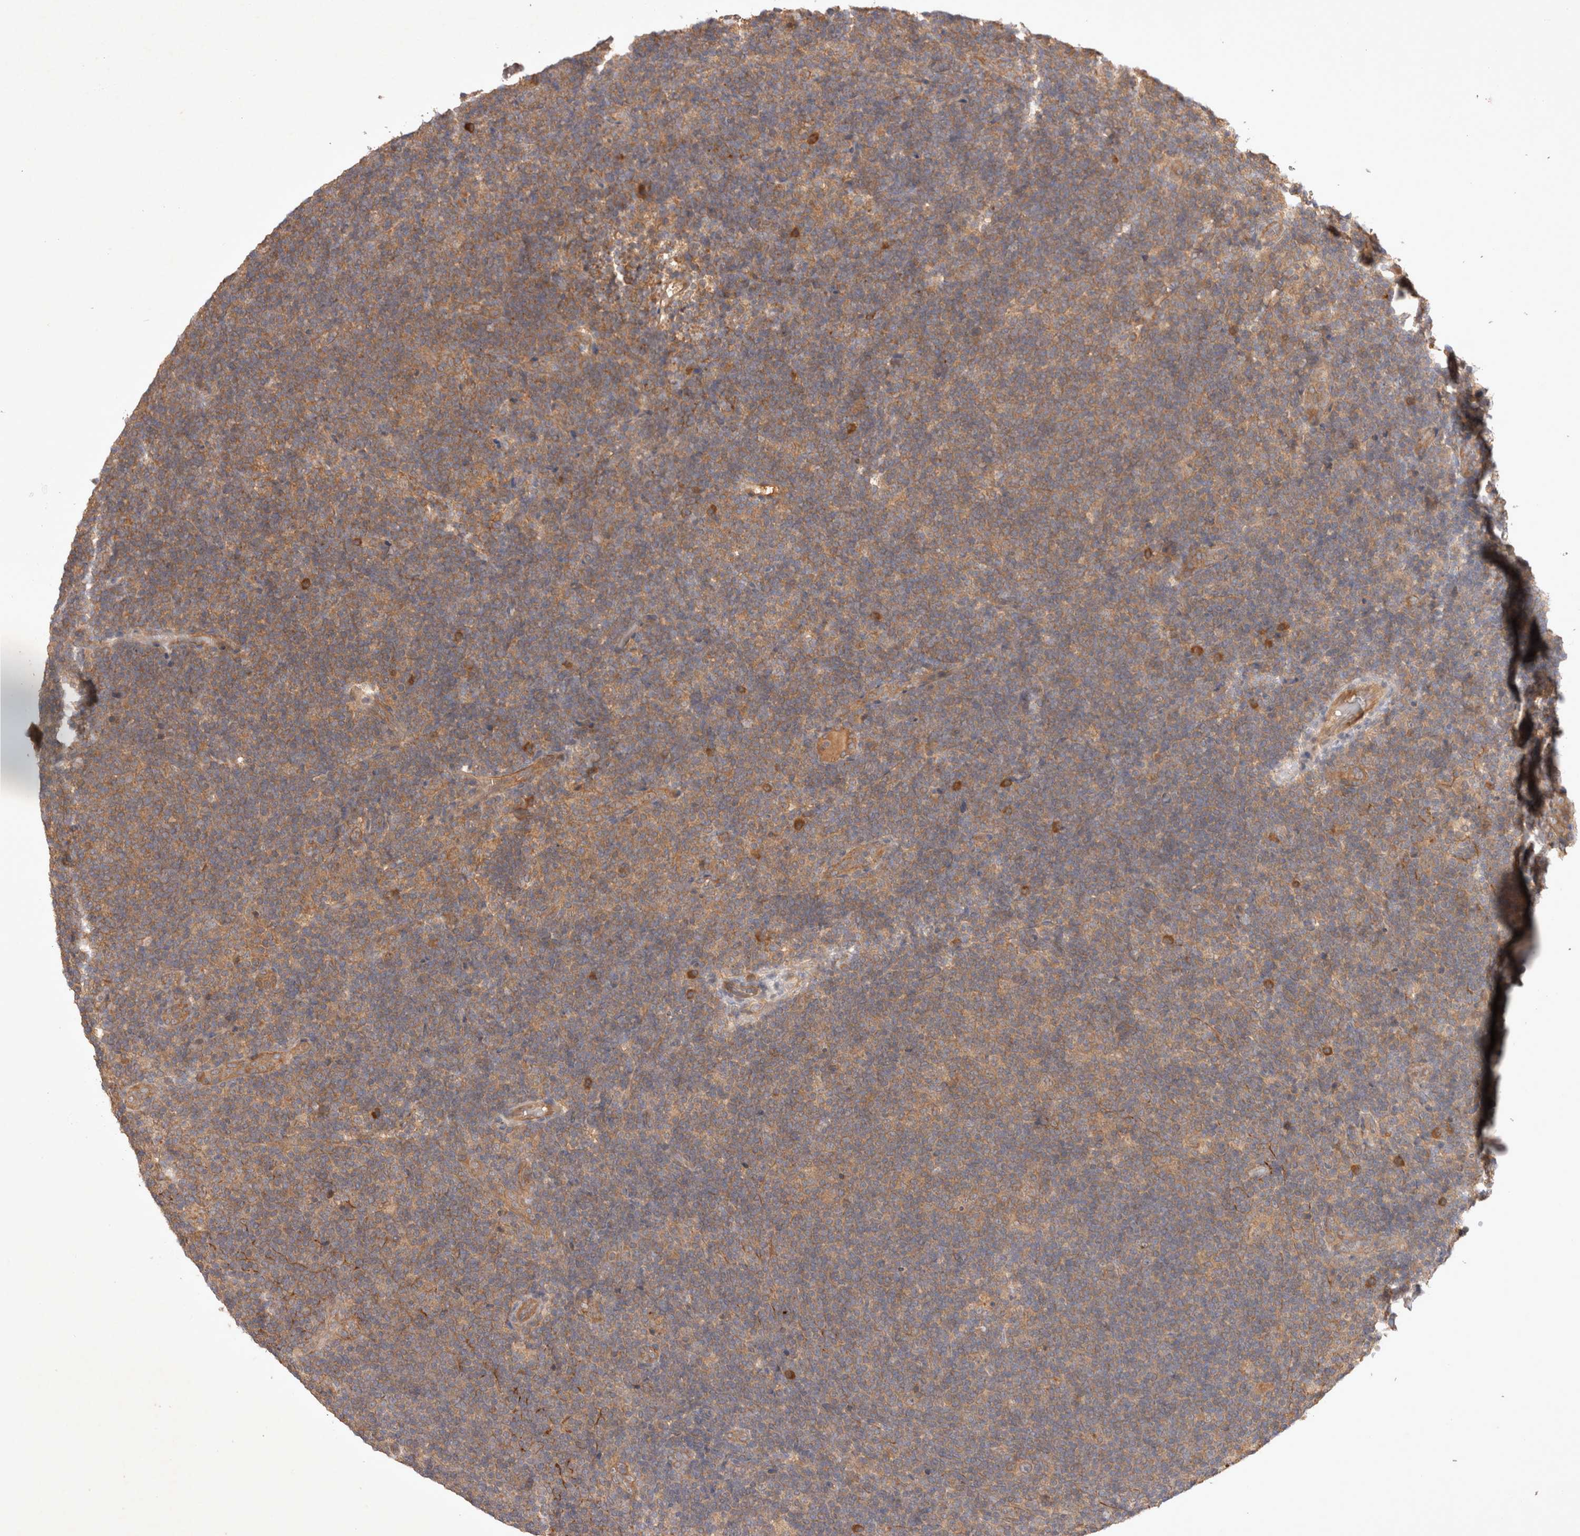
{"staining": {"intensity": "weak", "quantity": ">75%", "location": "cytoplasmic/membranous"}, "tissue": "lymphoma", "cell_type": "Tumor cells", "image_type": "cancer", "snomed": [{"axis": "morphology", "description": "Hodgkin's disease, NOS"}, {"axis": "topography", "description": "Lymph node"}], "caption": "Protein analysis of Hodgkin's disease tissue shows weak cytoplasmic/membranous staining in about >75% of tumor cells.", "gene": "YES1", "patient": {"sex": "female", "age": 57}}